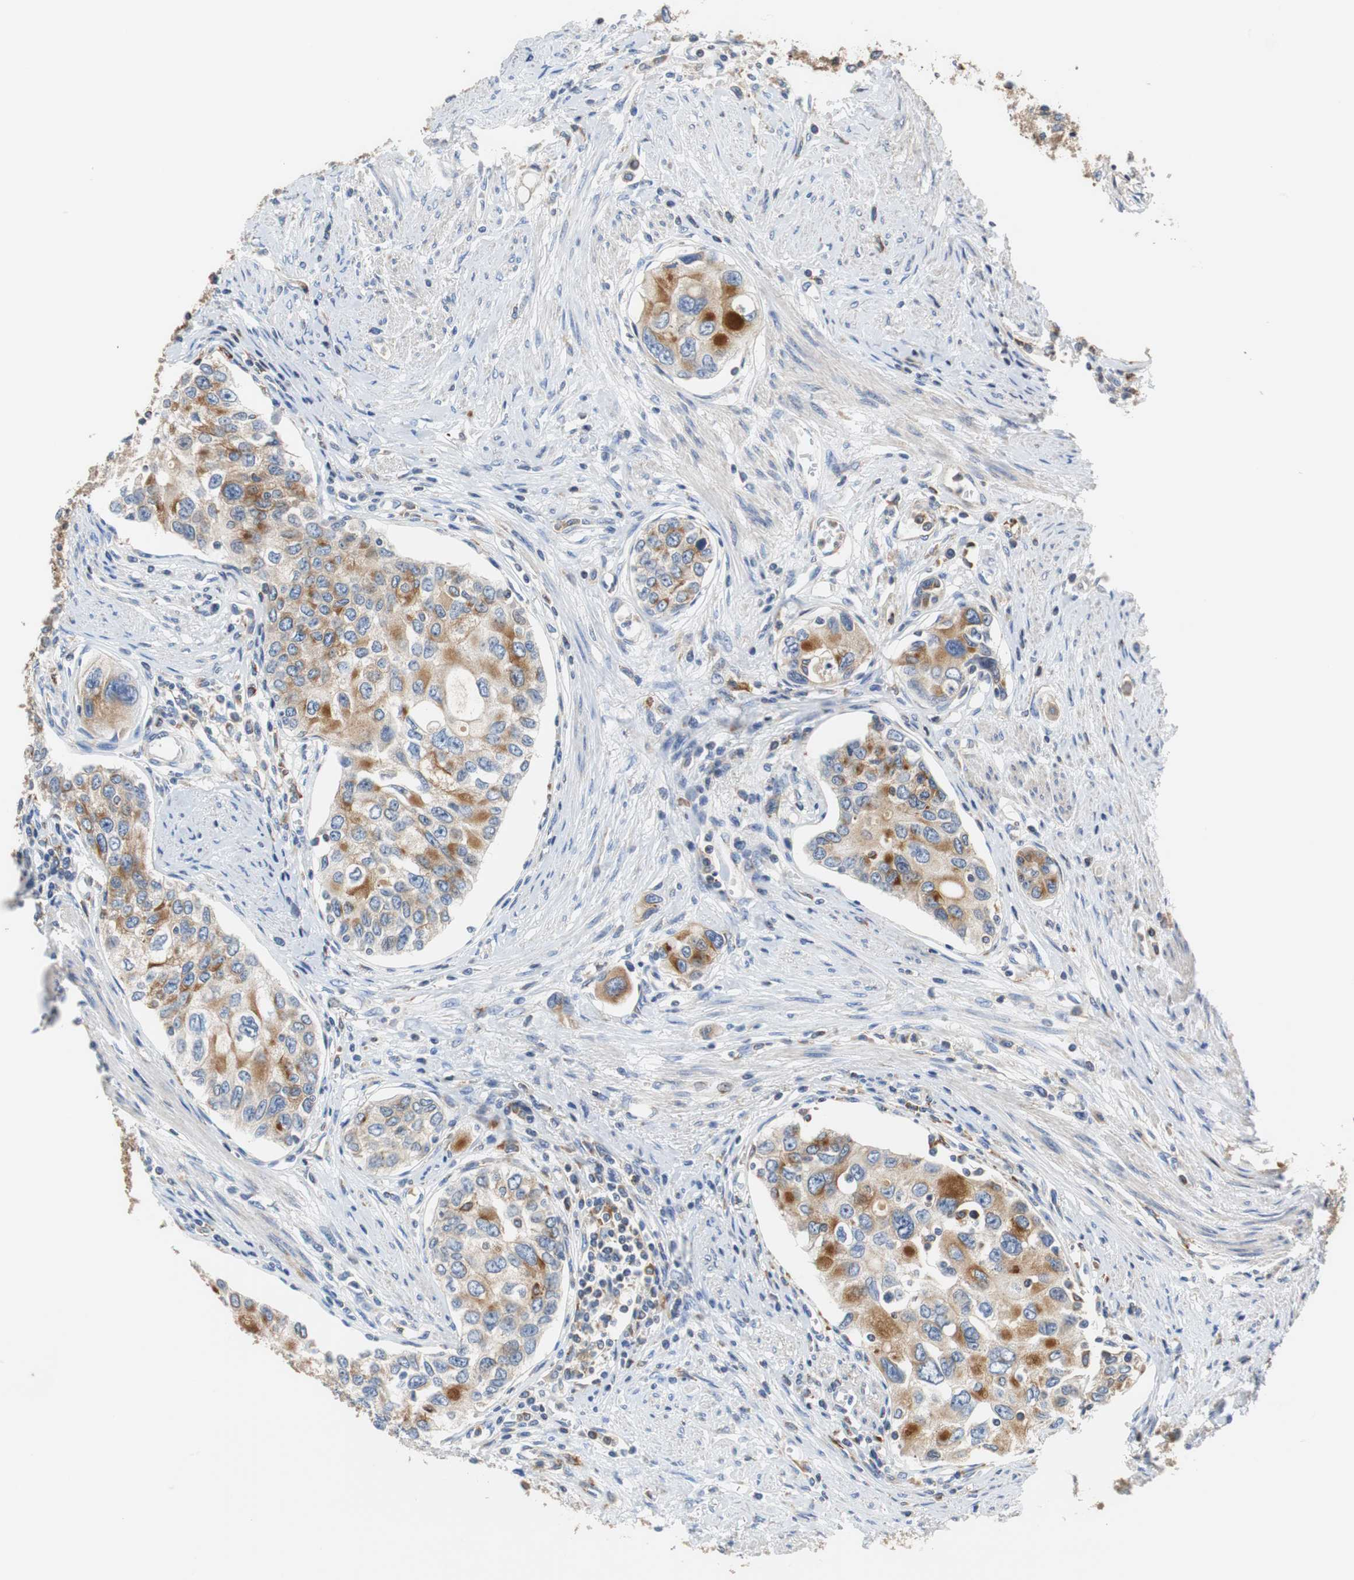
{"staining": {"intensity": "strong", "quantity": ">75%", "location": "cytoplasmic/membranous"}, "tissue": "urothelial cancer", "cell_type": "Tumor cells", "image_type": "cancer", "snomed": [{"axis": "morphology", "description": "Urothelial carcinoma, High grade"}, {"axis": "topography", "description": "Urinary bladder"}], "caption": "Protein expression analysis of urothelial carcinoma (high-grade) exhibits strong cytoplasmic/membranous expression in about >75% of tumor cells.", "gene": "VAMP8", "patient": {"sex": "female", "age": 56}}